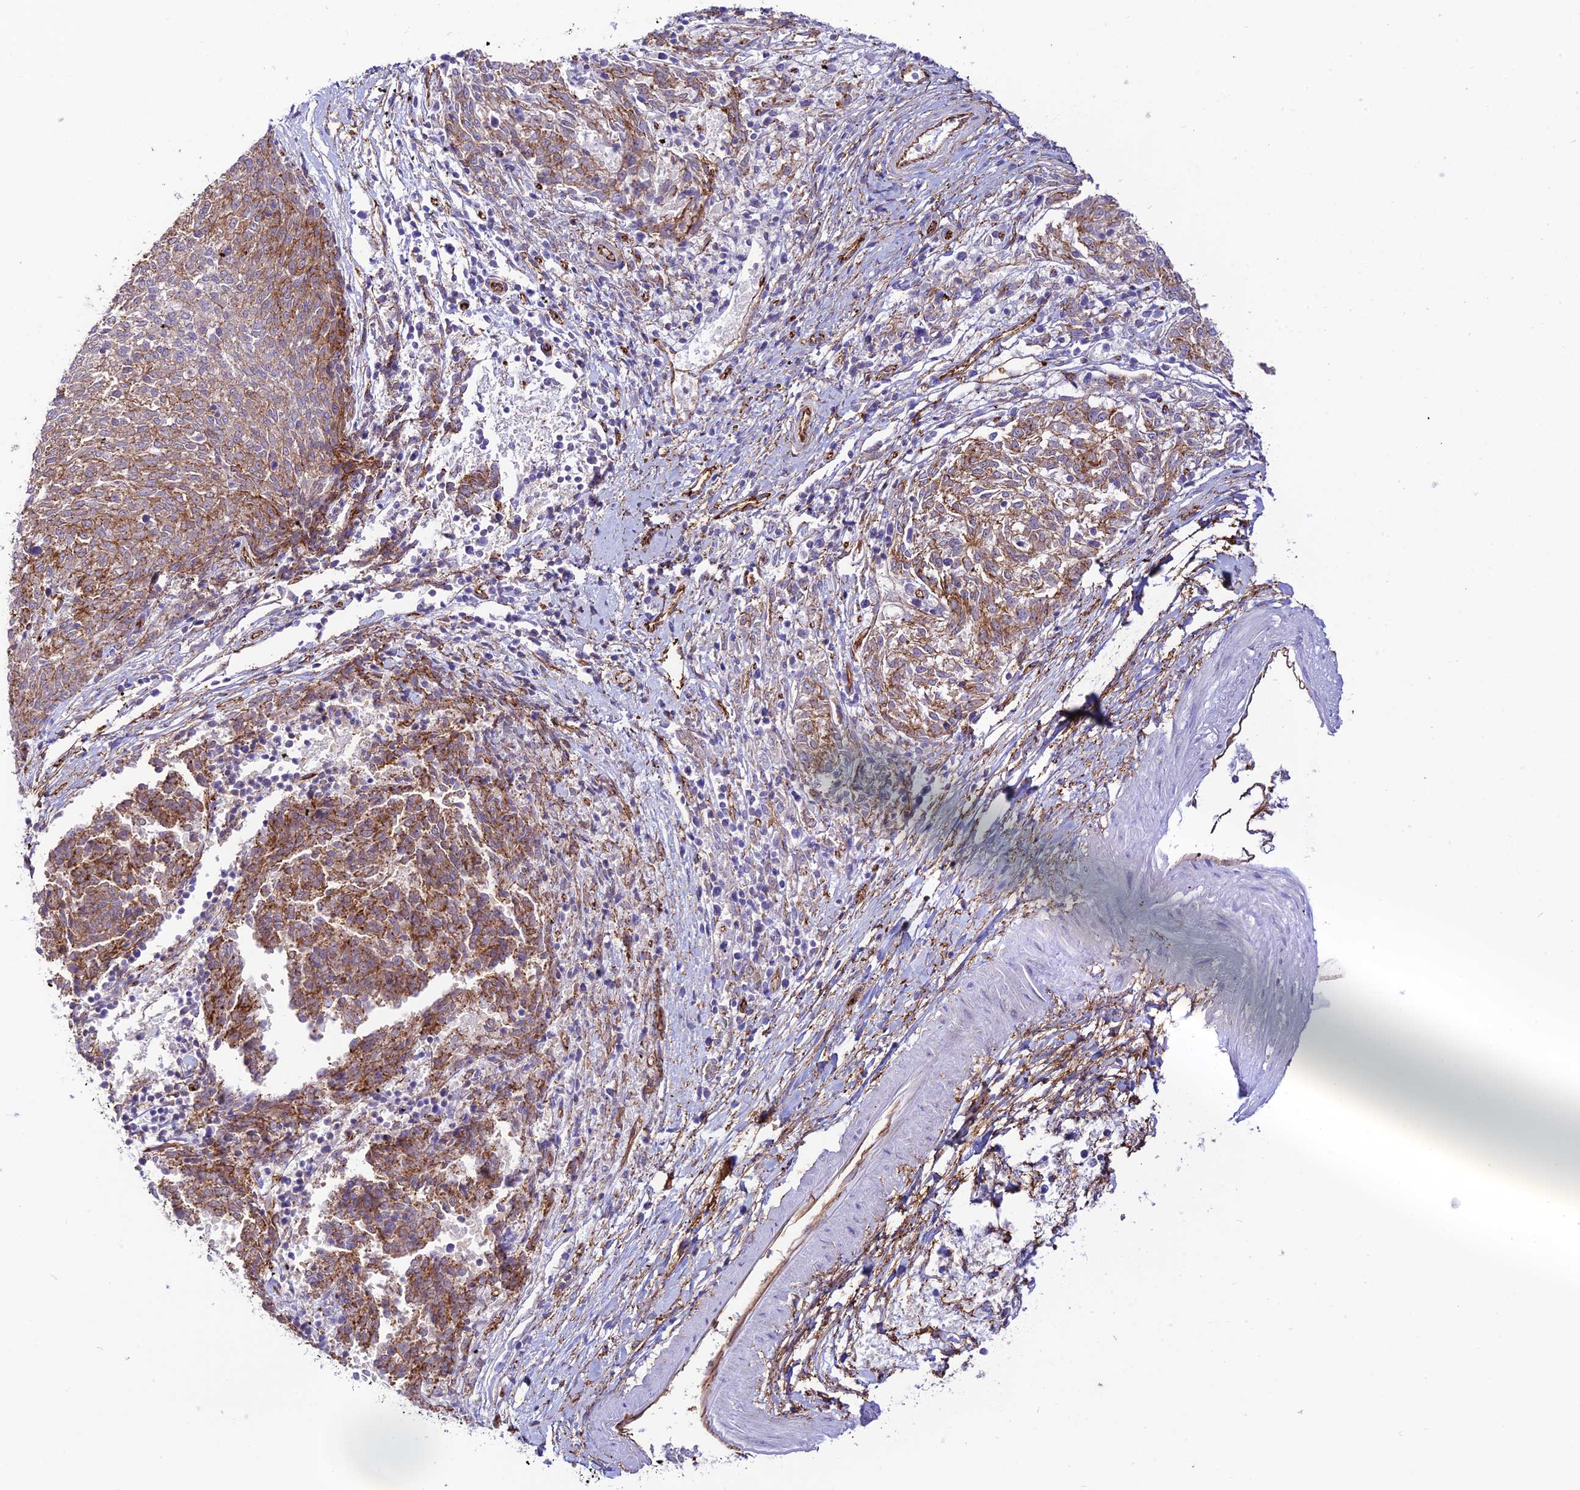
{"staining": {"intensity": "moderate", "quantity": ">75%", "location": "cytoplasmic/membranous"}, "tissue": "melanoma", "cell_type": "Tumor cells", "image_type": "cancer", "snomed": [{"axis": "morphology", "description": "Malignant melanoma, NOS"}, {"axis": "topography", "description": "Skin"}], "caption": "A histopathology image showing moderate cytoplasmic/membranous expression in about >75% of tumor cells in melanoma, as visualized by brown immunohistochemical staining.", "gene": "YPEL5", "patient": {"sex": "female", "age": 72}}